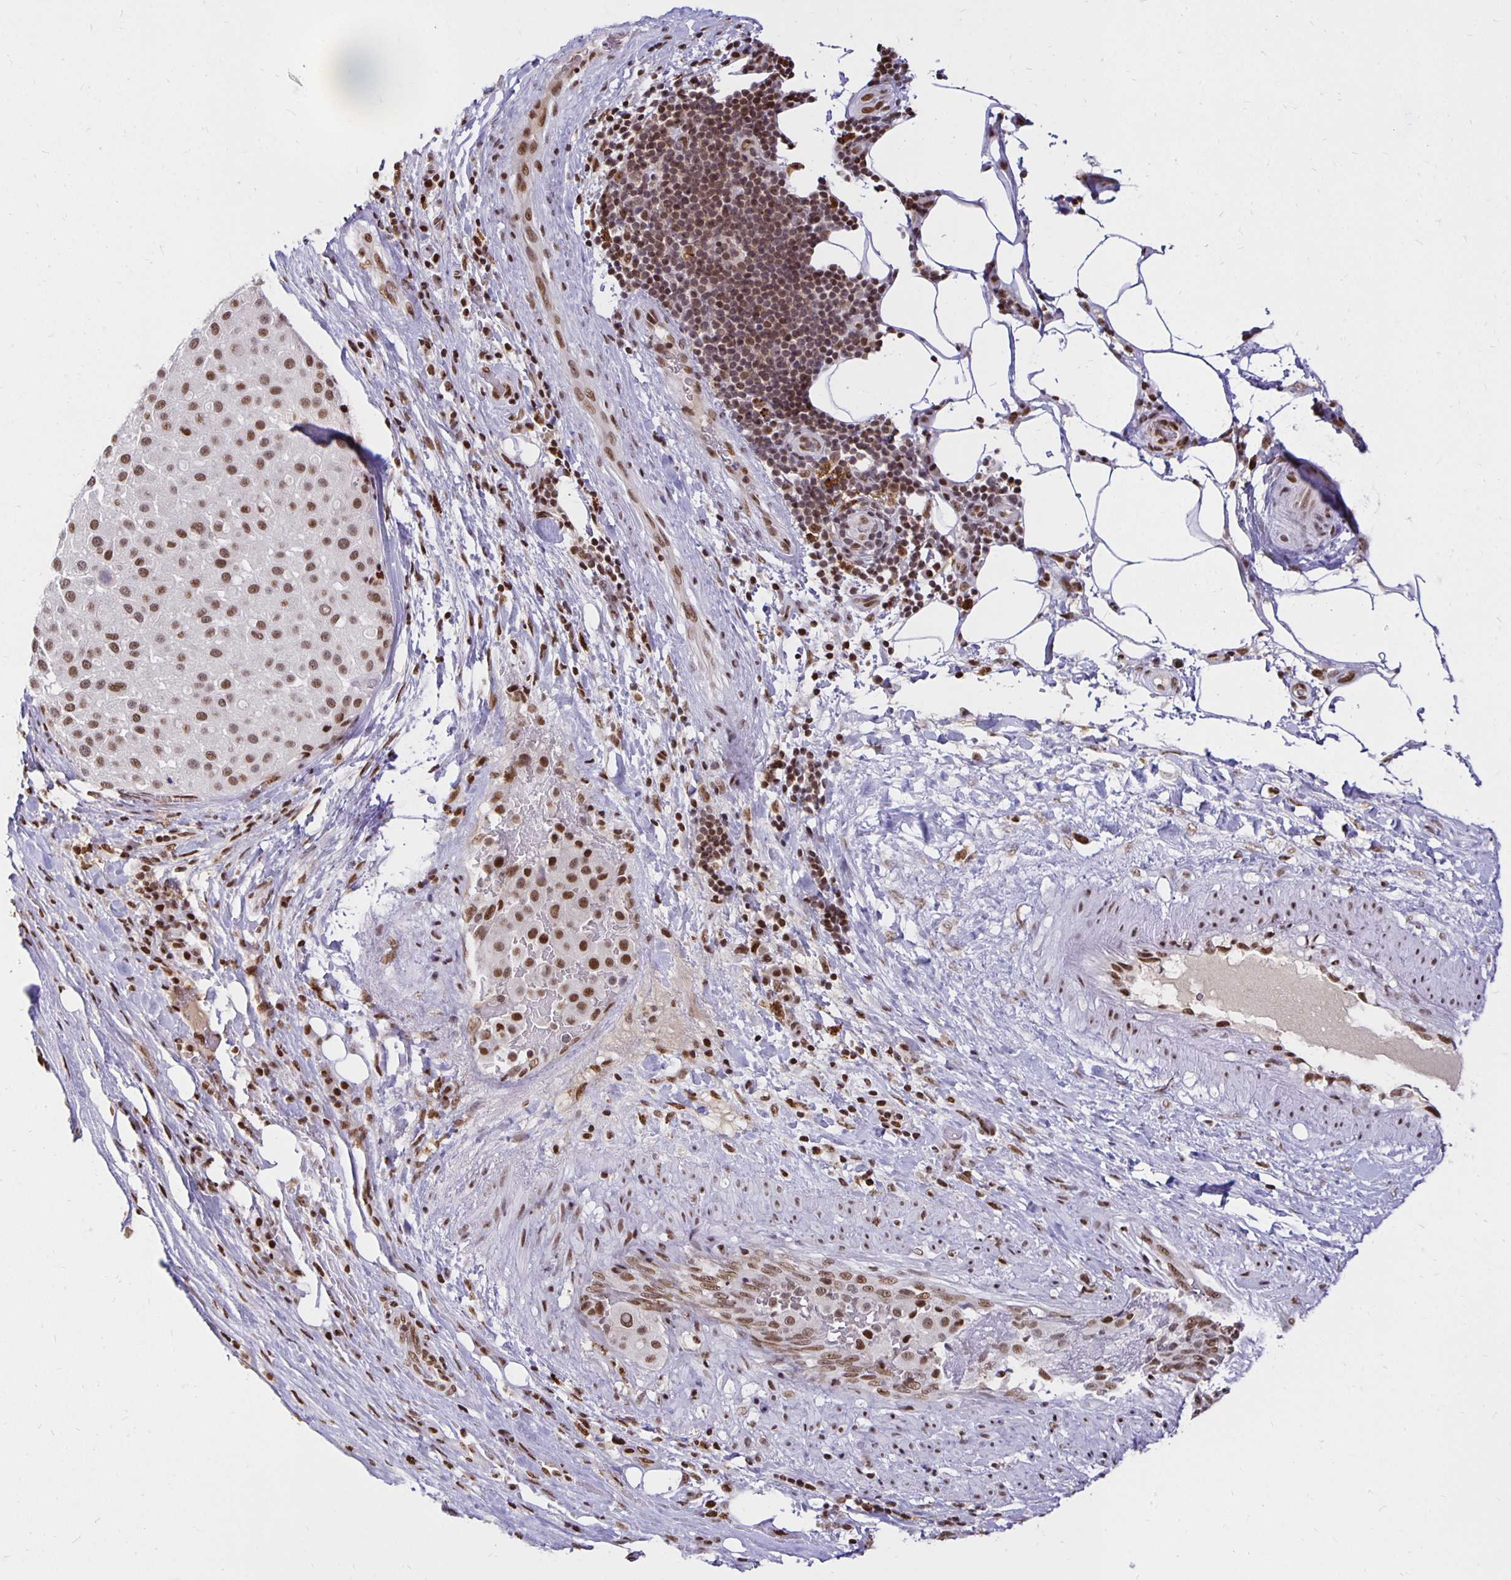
{"staining": {"intensity": "moderate", "quantity": ">75%", "location": "nuclear"}, "tissue": "melanoma", "cell_type": "Tumor cells", "image_type": "cancer", "snomed": [{"axis": "morphology", "description": "Malignant melanoma, Metastatic site"}, {"axis": "topography", "description": "Smooth muscle"}], "caption": "Immunohistochemical staining of malignant melanoma (metastatic site) reveals medium levels of moderate nuclear expression in approximately >75% of tumor cells.", "gene": "ZNF579", "patient": {"sex": "male", "age": 41}}